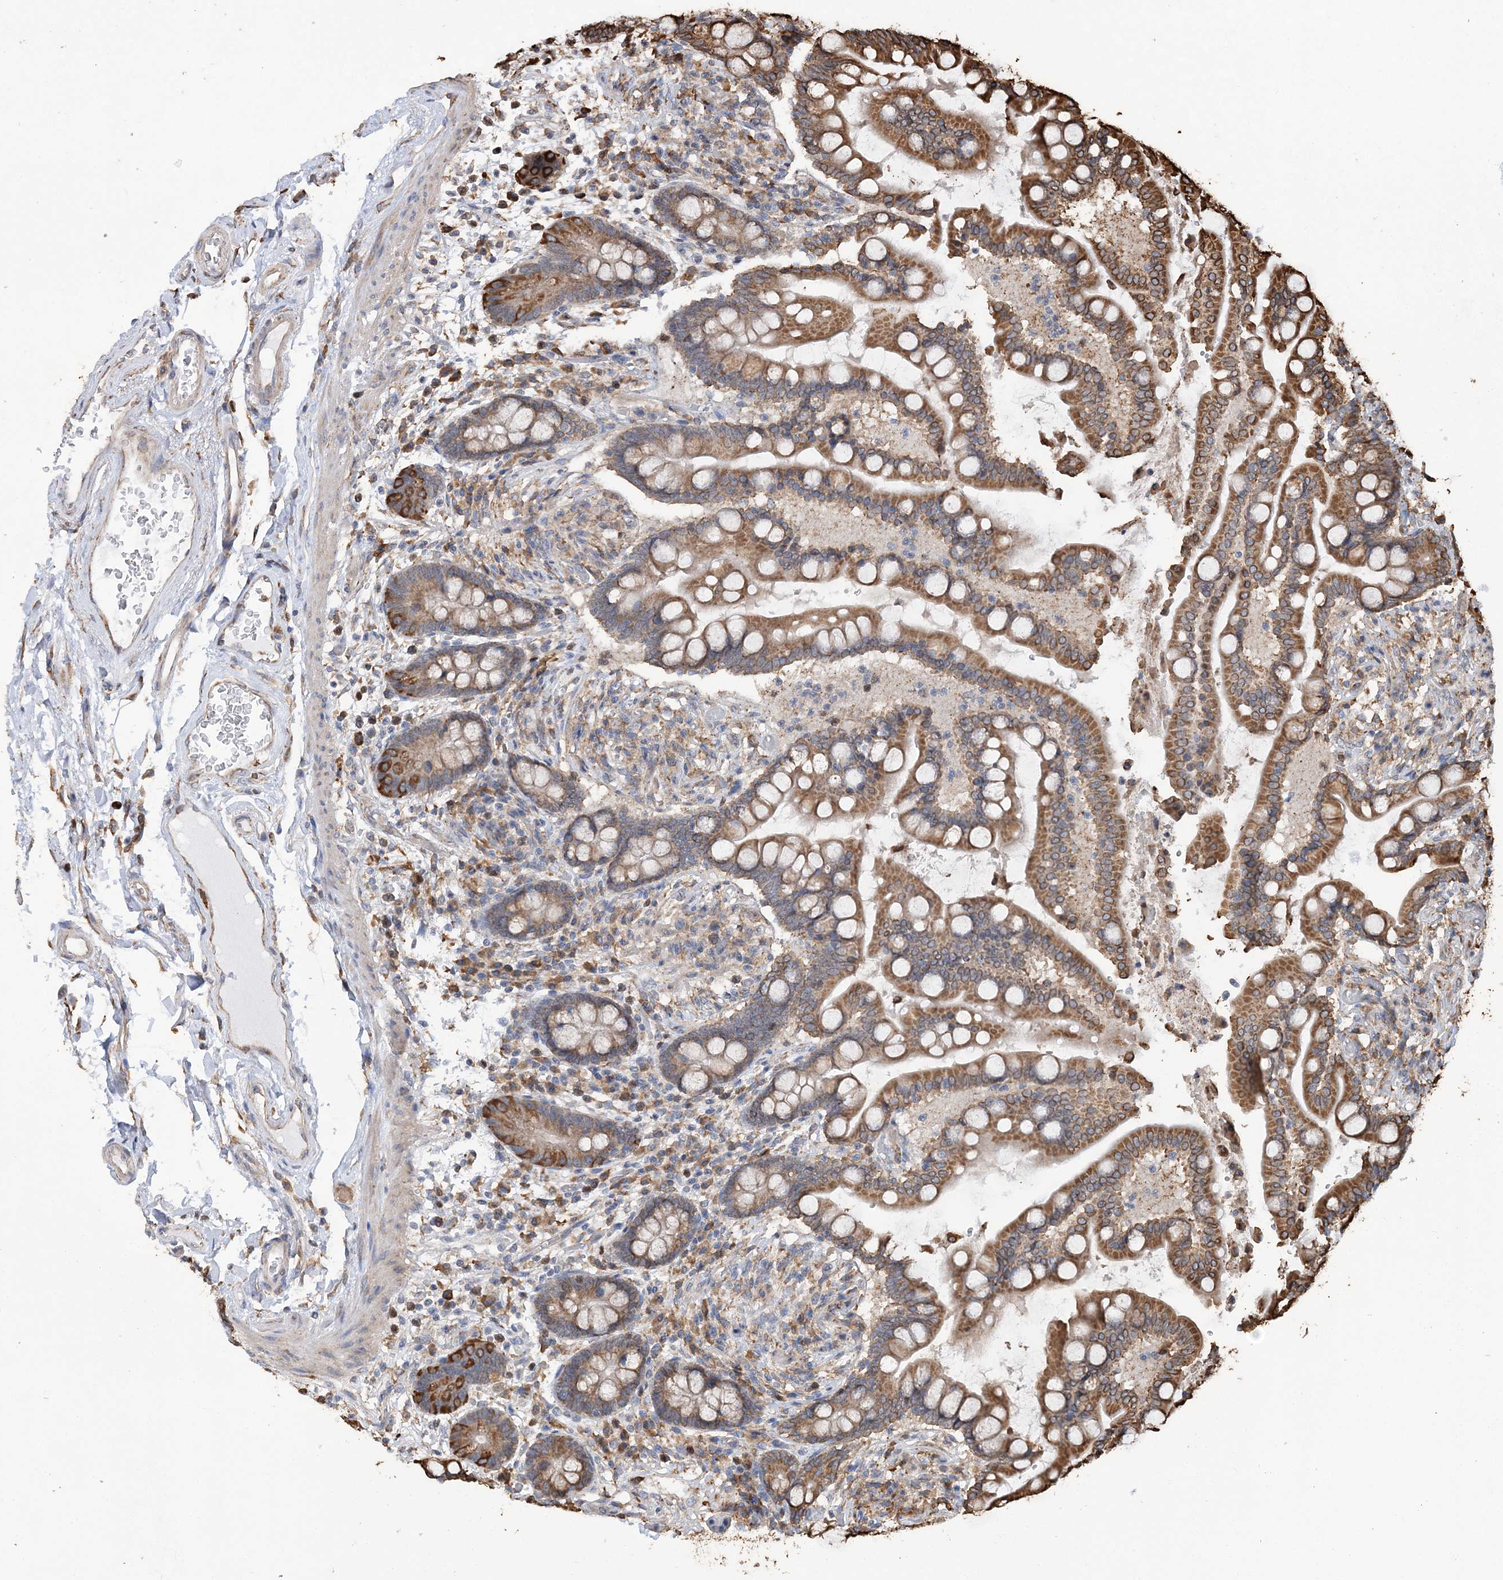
{"staining": {"intensity": "weak", "quantity": ">75%", "location": "cytoplasmic/membranous"}, "tissue": "colon", "cell_type": "Endothelial cells", "image_type": "normal", "snomed": [{"axis": "morphology", "description": "Normal tissue, NOS"}, {"axis": "topography", "description": "Colon"}], "caption": "An image of human colon stained for a protein exhibits weak cytoplasmic/membranous brown staining in endothelial cells.", "gene": "WDR12", "patient": {"sex": "male", "age": 73}}